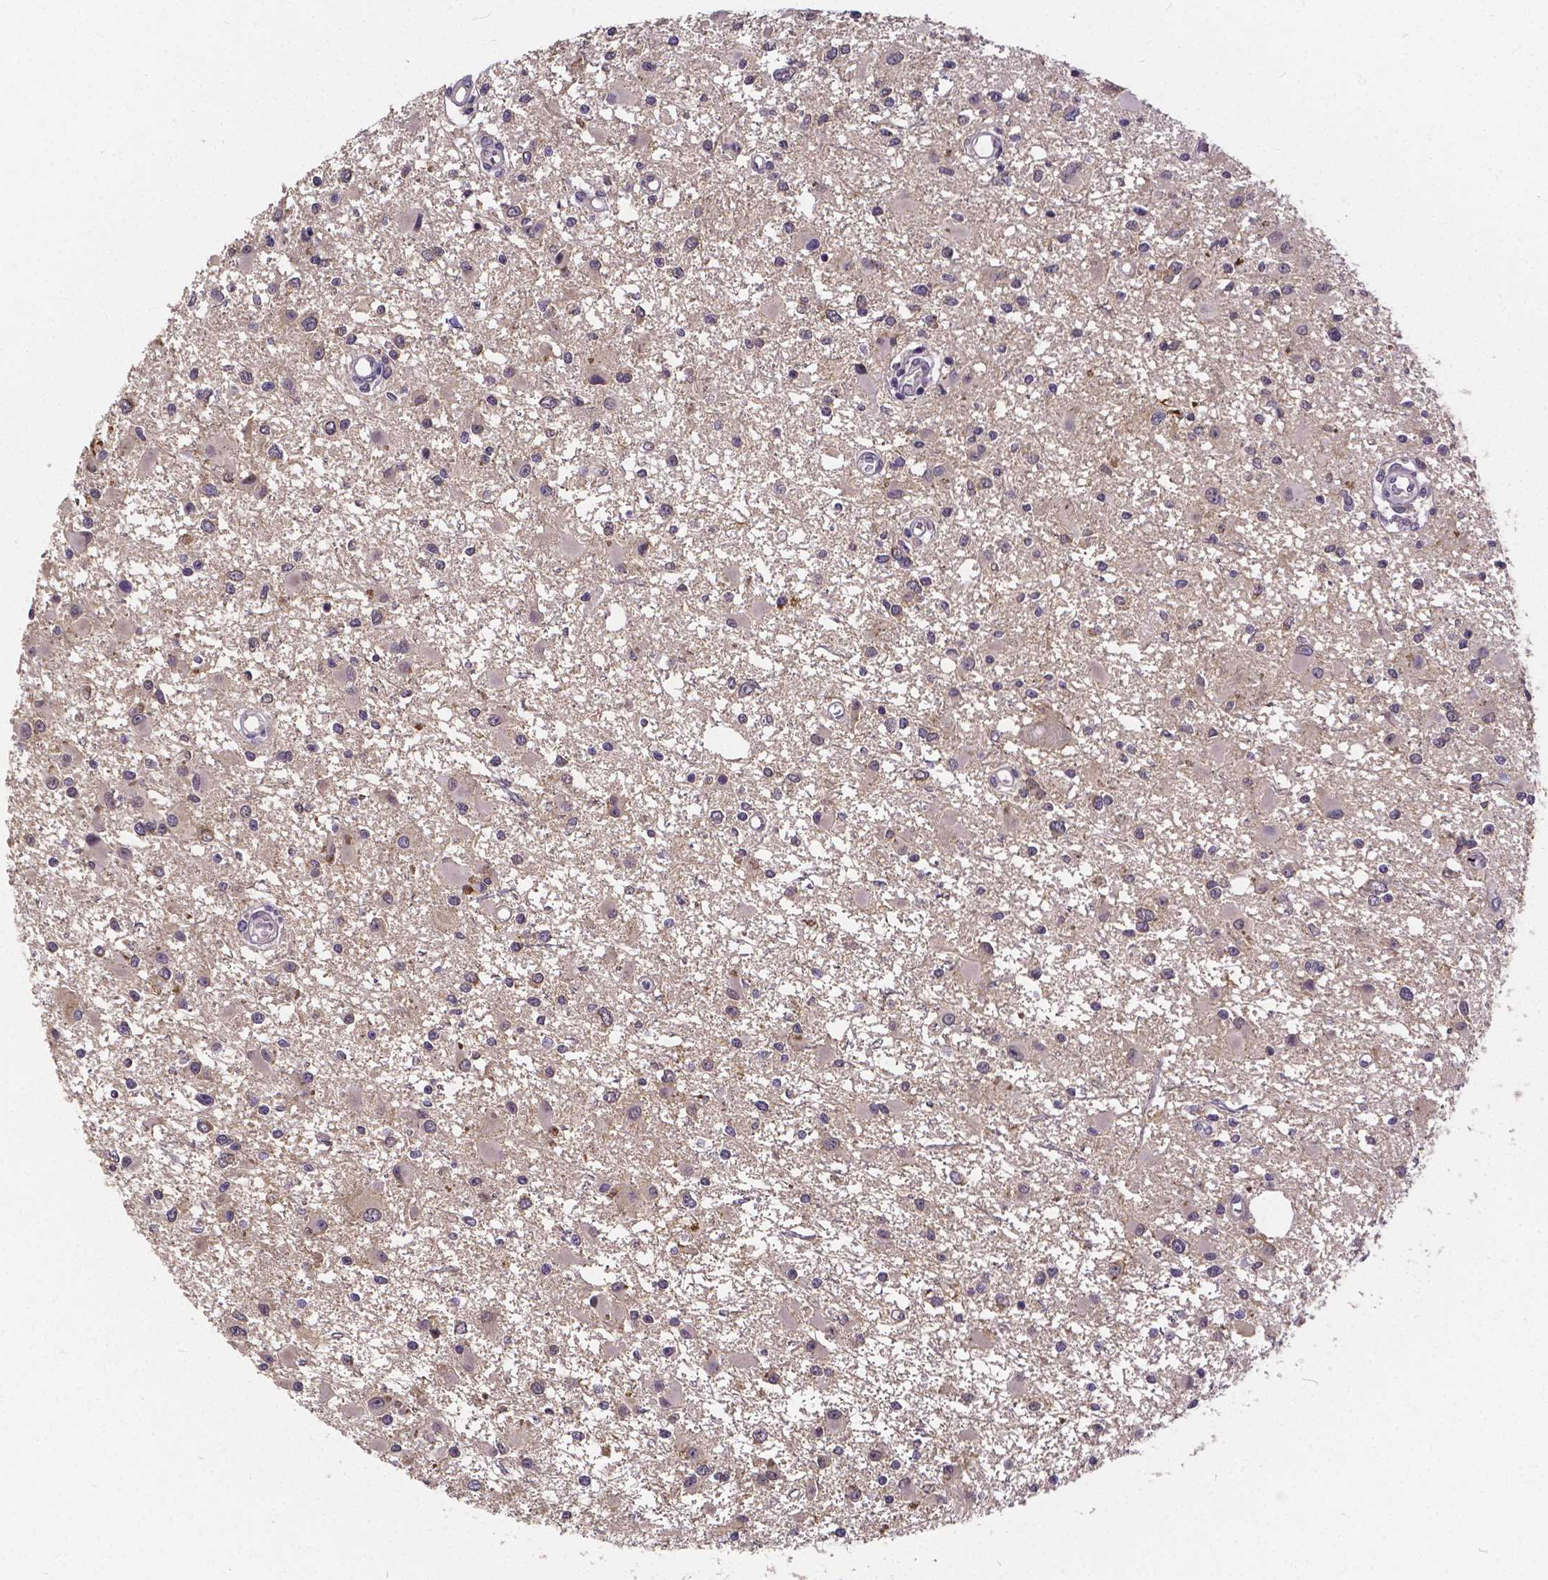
{"staining": {"intensity": "negative", "quantity": "none", "location": "none"}, "tissue": "glioma", "cell_type": "Tumor cells", "image_type": "cancer", "snomed": [{"axis": "morphology", "description": "Glioma, malignant, High grade"}, {"axis": "topography", "description": "Brain"}], "caption": "Tumor cells show no significant staining in glioma.", "gene": "CTNNA2", "patient": {"sex": "male", "age": 54}}